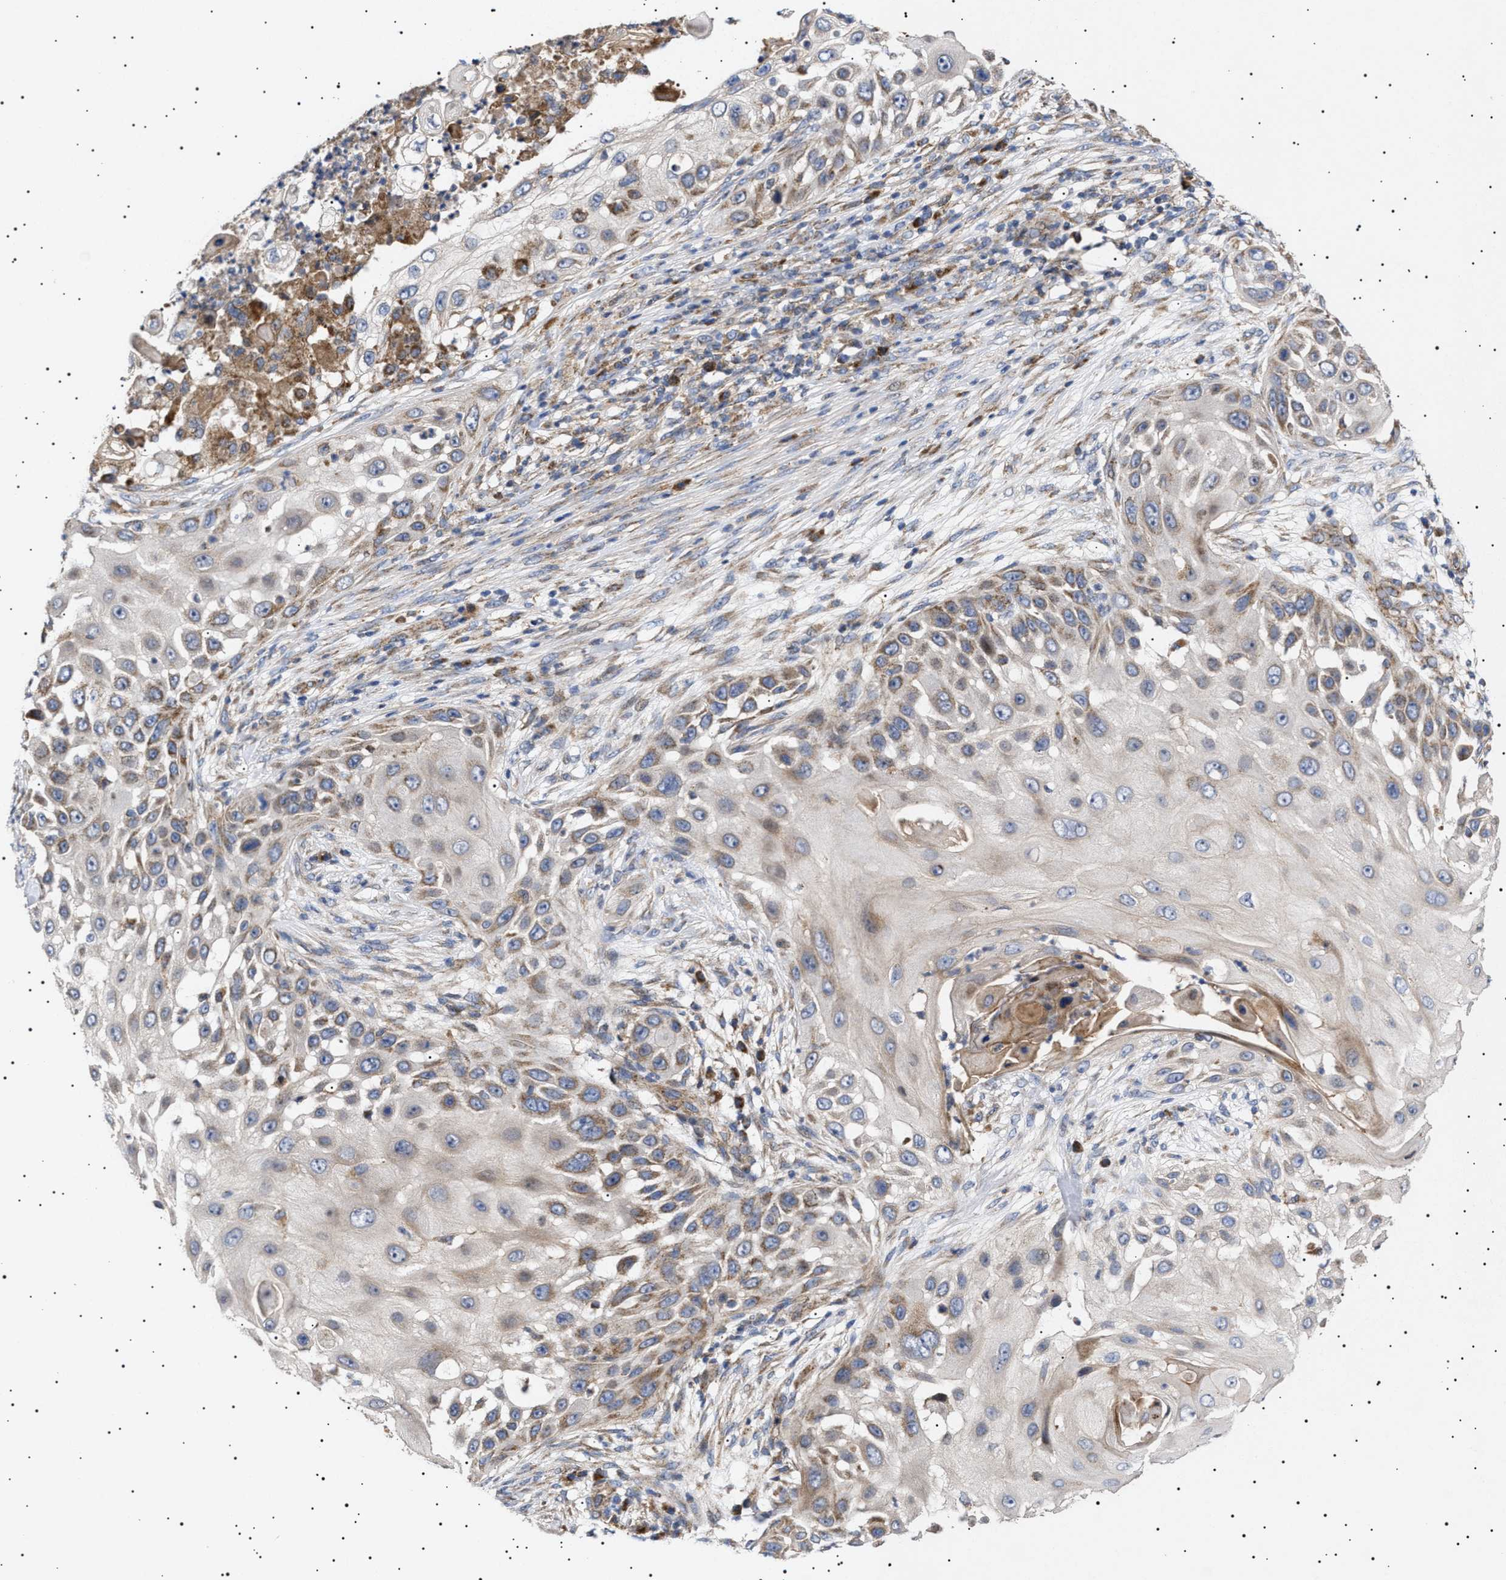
{"staining": {"intensity": "moderate", "quantity": "25%-75%", "location": "cytoplasmic/membranous"}, "tissue": "skin cancer", "cell_type": "Tumor cells", "image_type": "cancer", "snomed": [{"axis": "morphology", "description": "Squamous cell carcinoma, NOS"}, {"axis": "topography", "description": "Skin"}], "caption": "Approximately 25%-75% of tumor cells in skin cancer exhibit moderate cytoplasmic/membranous protein staining as visualized by brown immunohistochemical staining.", "gene": "MRPL10", "patient": {"sex": "female", "age": 44}}